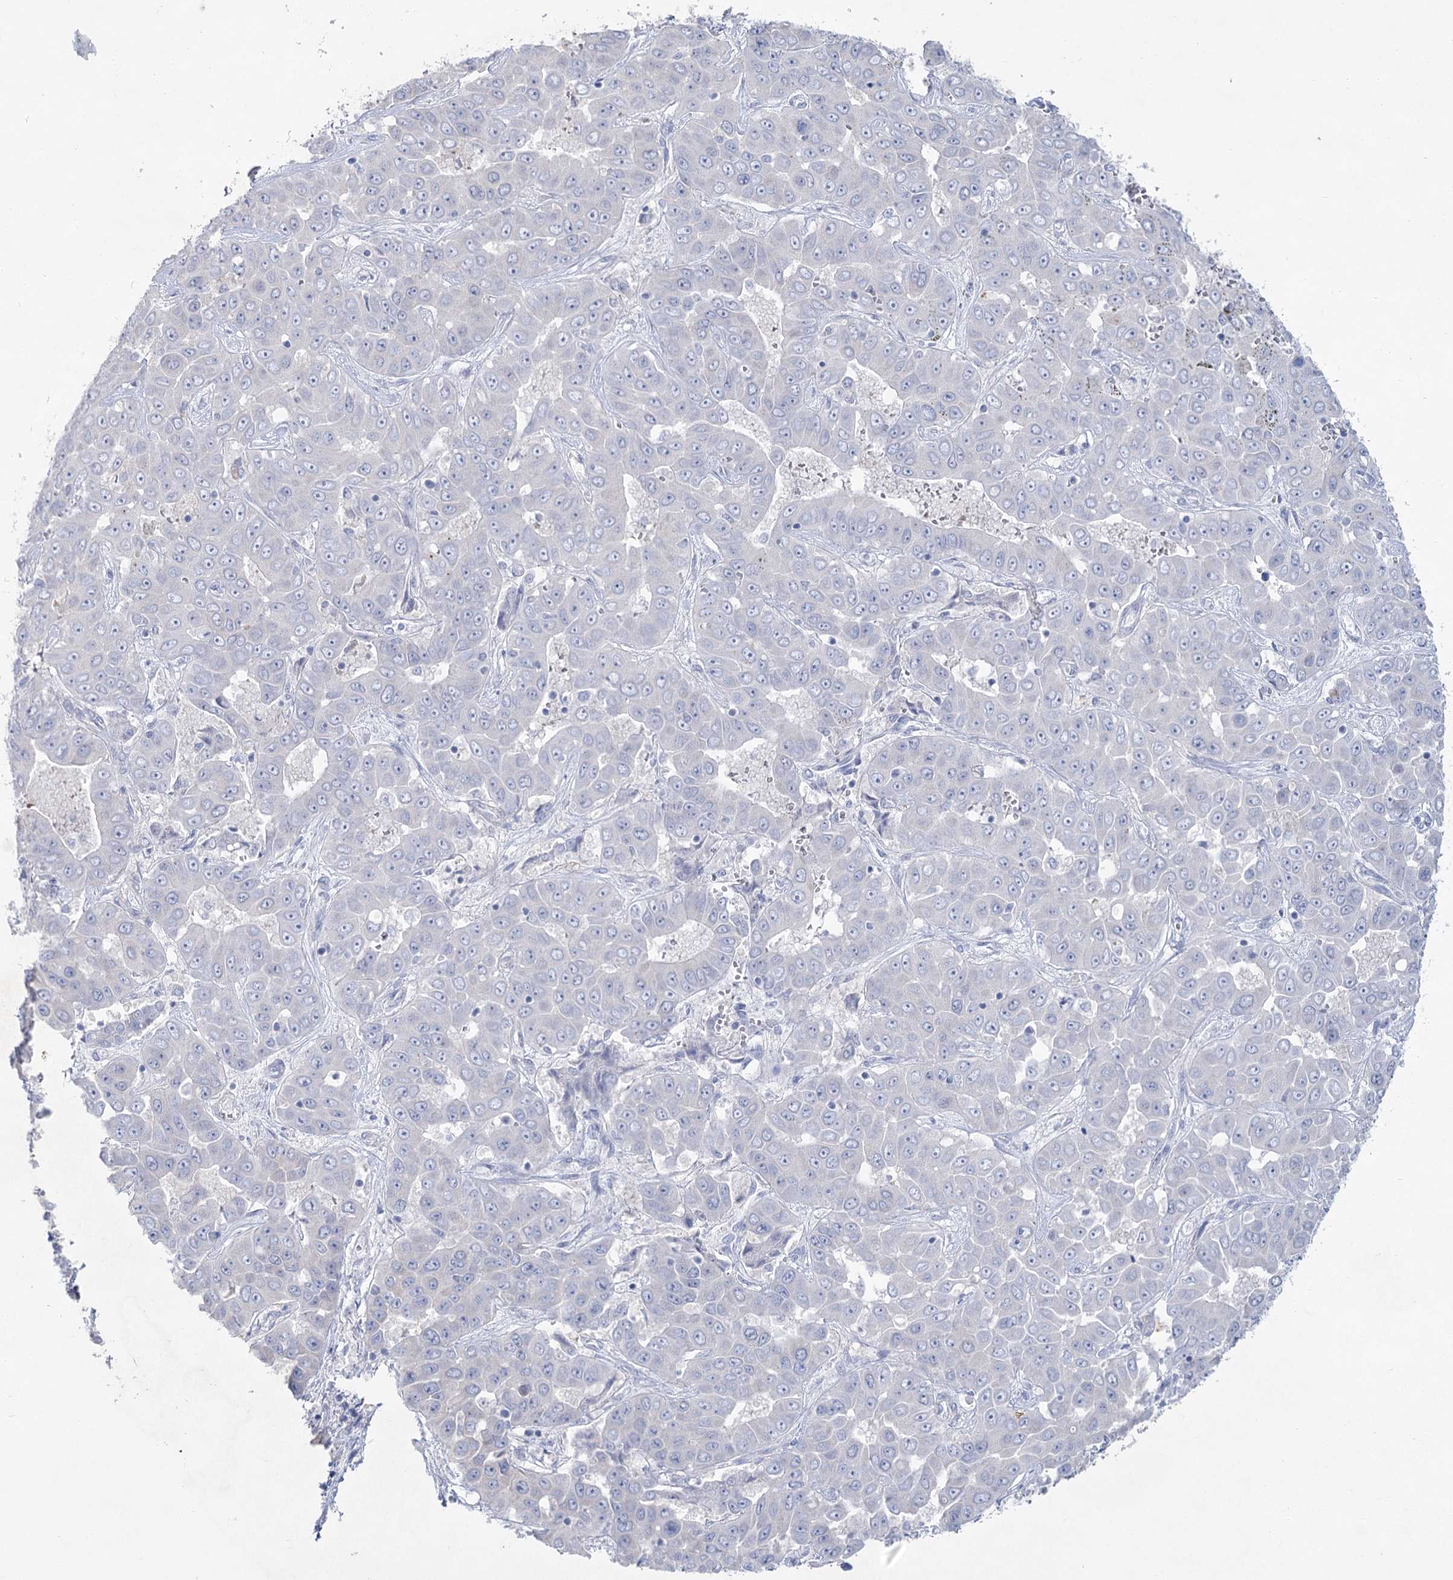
{"staining": {"intensity": "negative", "quantity": "none", "location": "none"}, "tissue": "liver cancer", "cell_type": "Tumor cells", "image_type": "cancer", "snomed": [{"axis": "morphology", "description": "Cholangiocarcinoma"}, {"axis": "topography", "description": "Liver"}], "caption": "A high-resolution image shows immunohistochemistry staining of liver cancer, which exhibits no significant positivity in tumor cells.", "gene": "CCDC88A", "patient": {"sex": "female", "age": 52}}